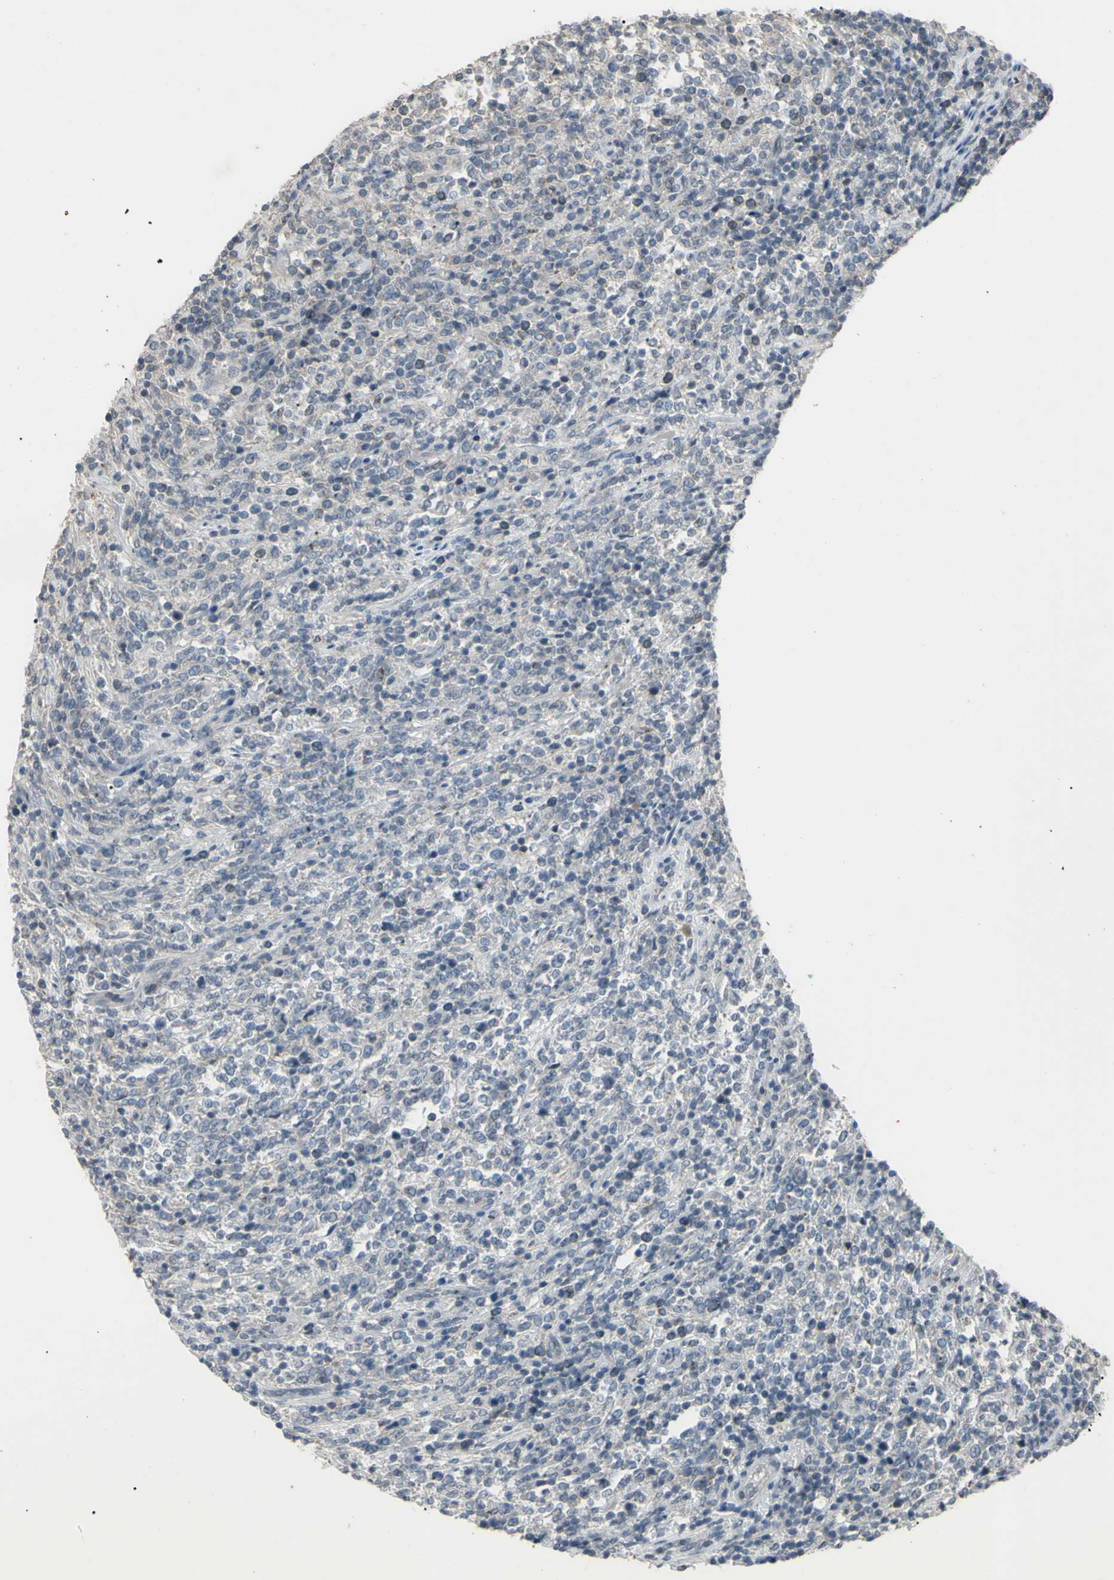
{"staining": {"intensity": "negative", "quantity": "none", "location": "none"}, "tissue": "lymphoma", "cell_type": "Tumor cells", "image_type": "cancer", "snomed": [{"axis": "morphology", "description": "Malignant lymphoma, non-Hodgkin's type, High grade"}, {"axis": "topography", "description": "Soft tissue"}], "caption": "Tumor cells show no significant protein staining in malignant lymphoma, non-Hodgkin's type (high-grade).", "gene": "PIAS4", "patient": {"sex": "male", "age": 18}}